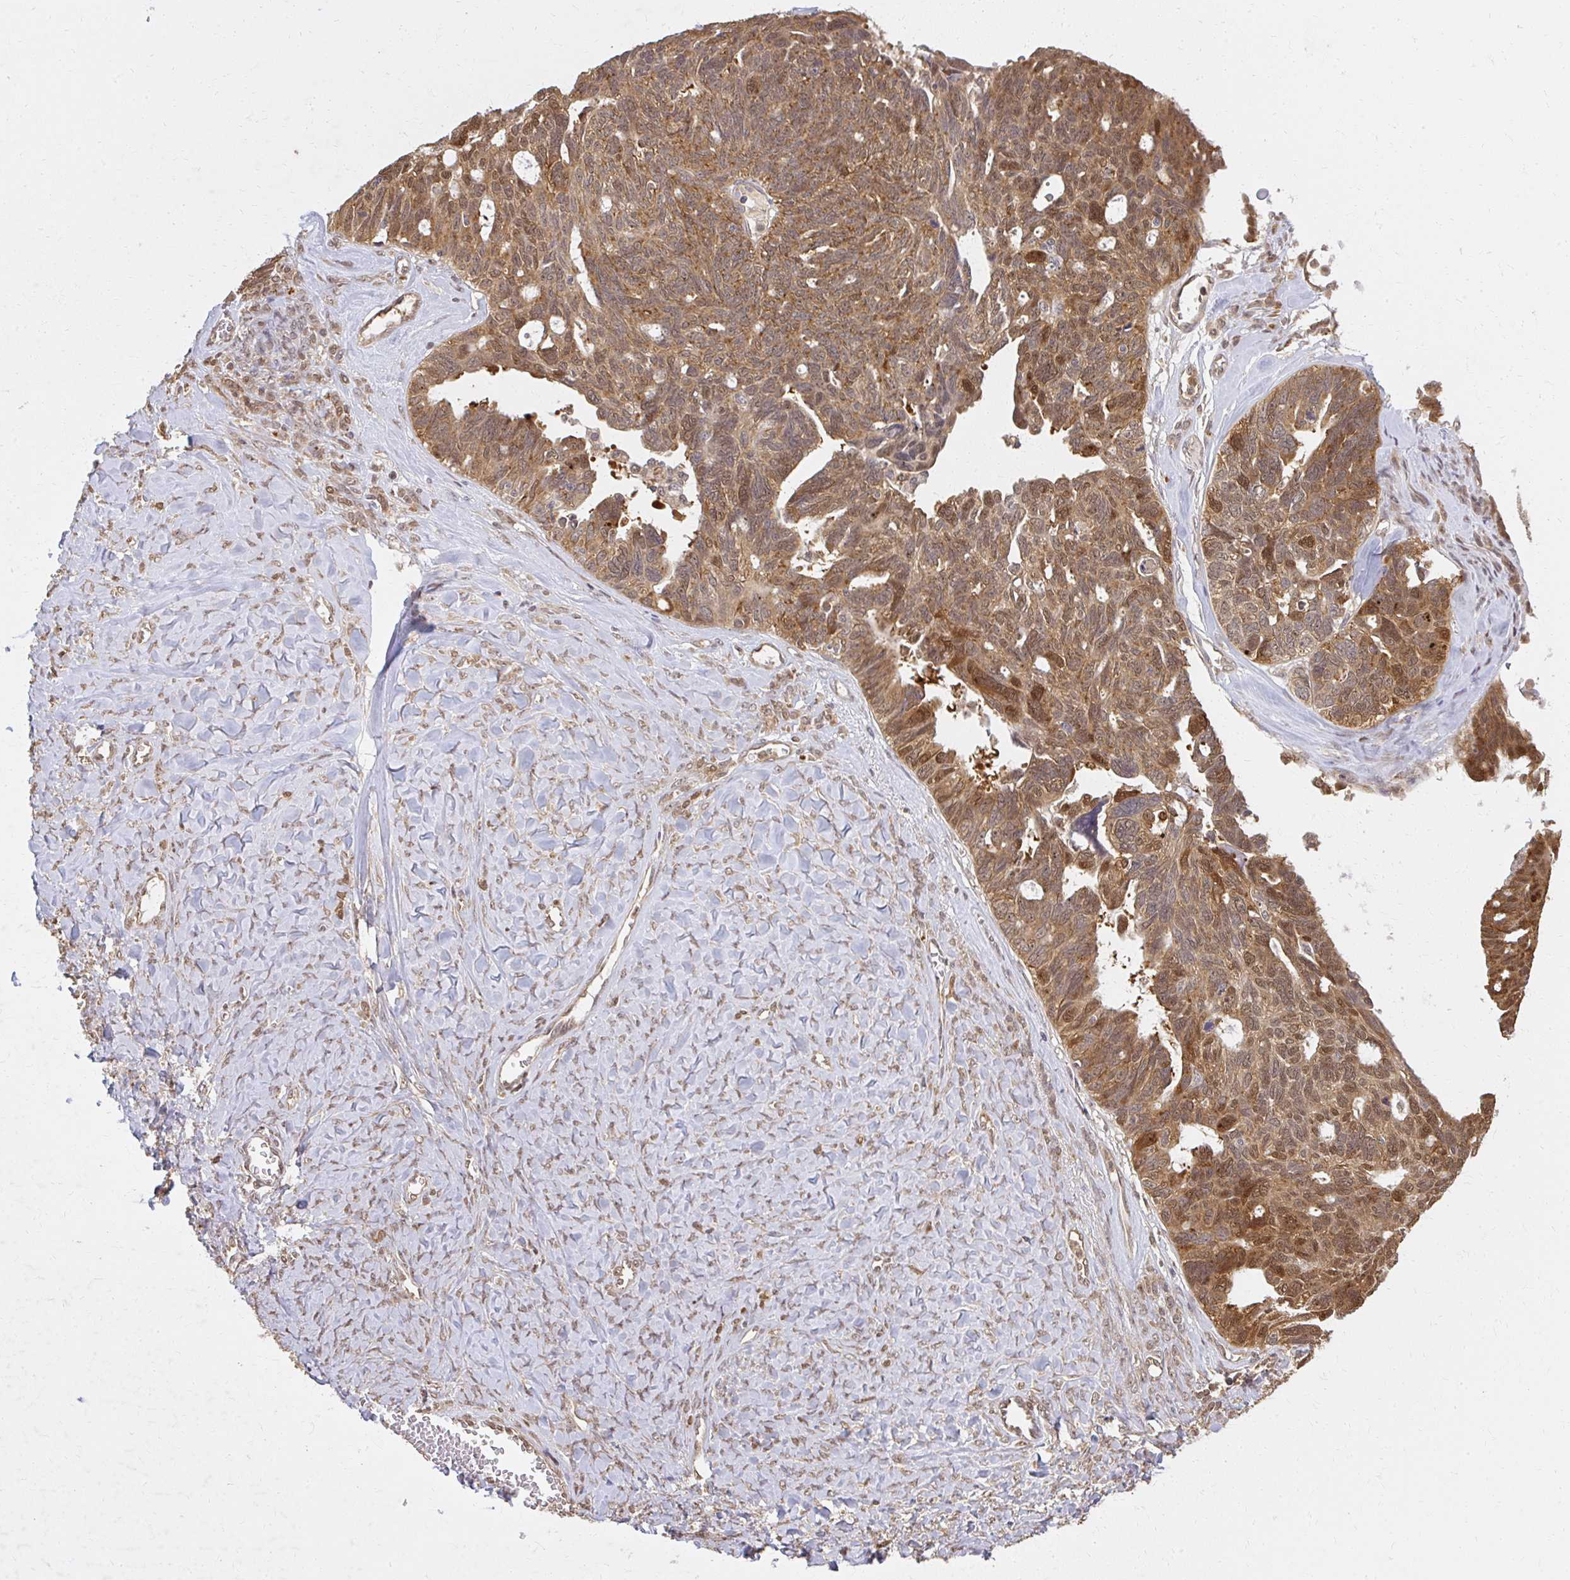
{"staining": {"intensity": "moderate", "quantity": ">75%", "location": "cytoplasmic/membranous,nuclear"}, "tissue": "ovarian cancer", "cell_type": "Tumor cells", "image_type": "cancer", "snomed": [{"axis": "morphology", "description": "Cystadenocarcinoma, serous, NOS"}, {"axis": "topography", "description": "Ovary"}], "caption": "Brown immunohistochemical staining in human ovarian cancer (serous cystadenocarcinoma) displays moderate cytoplasmic/membranous and nuclear expression in about >75% of tumor cells. (DAB (3,3'-diaminobenzidine) IHC, brown staining for protein, blue staining for nuclei).", "gene": "LARS2", "patient": {"sex": "female", "age": 79}}